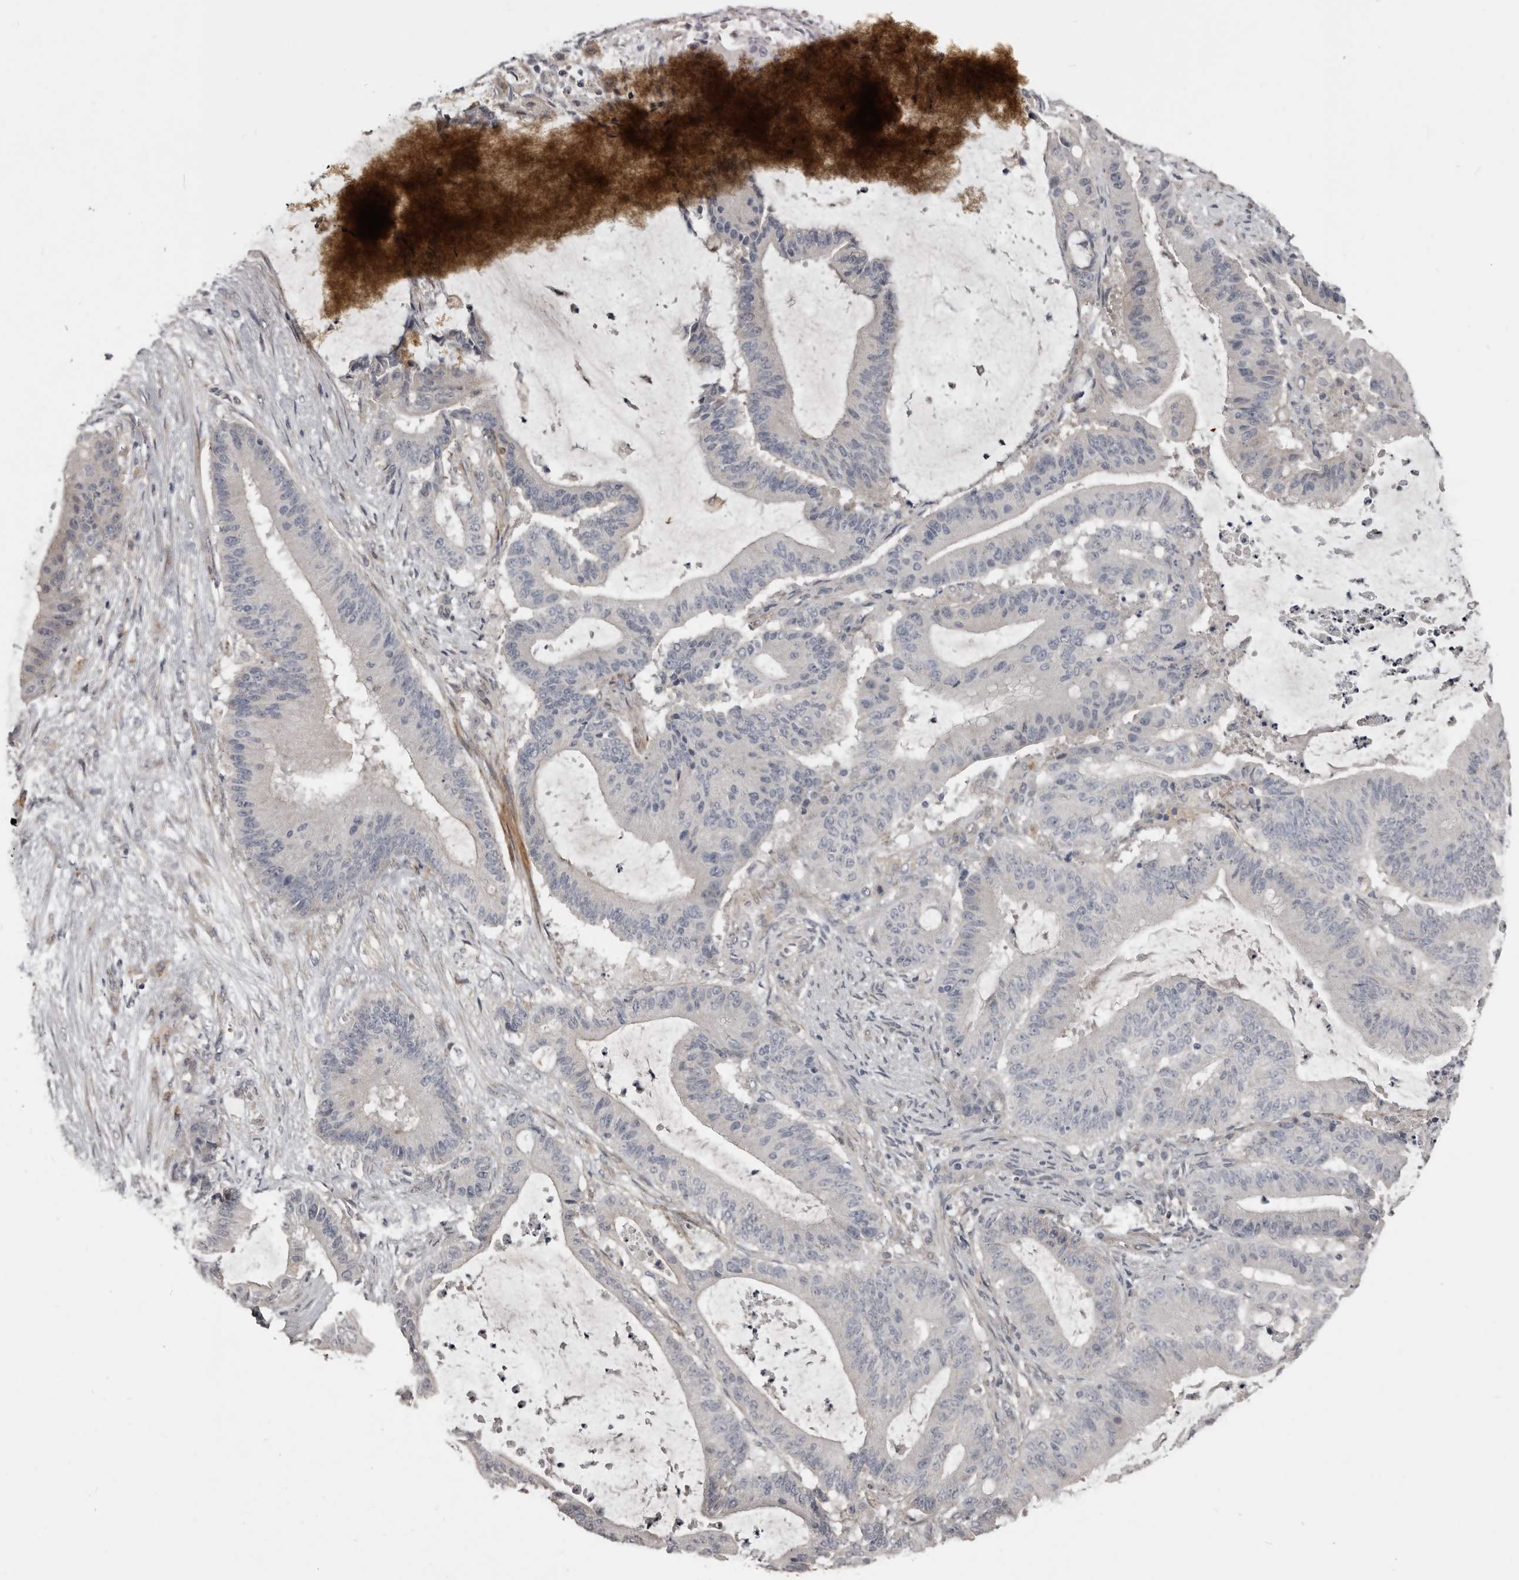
{"staining": {"intensity": "negative", "quantity": "none", "location": "none"}, "tissue": "liver cancer", "cell_type": "Tumor cells", "image_type": "cancer", "snomed": [{"axis": "morphology", "description": "Normal tissue, NOS"}, {"axis": "morphology", "description": "Cholangiocarcinoma"}, {"axis": "topography", "description": "Liver"}, {"axis": "topography", "description": "Peripheral nerve tissue"}], "caption": "This is an IHC micrograph of liver cancer. There is no staining in tumor cells.", "gene": "KCNJ8", "patient": {"sex": "female", "age": 73}}